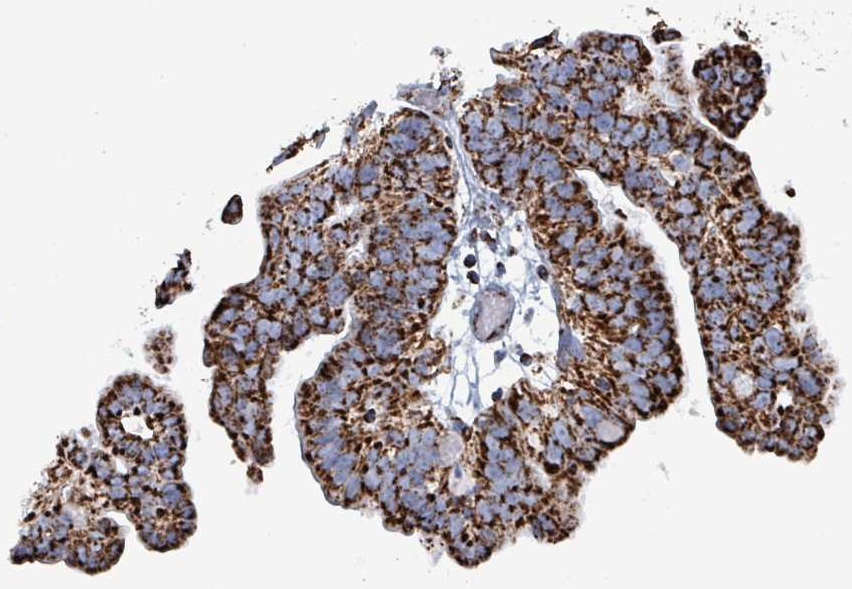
{"staining": {"intensity": "strong", "quantity": ">75%", "location": "cytoplasmic/membranous"}, "tissue": "ovarian cancer", "cell_type": "Tumor cells", "image_type": "cancer", "snomed": [{"axis": "morphology", "description": "Cystadenocarcinoma, serous, NOS"}, {"axis": "topography", "description": "Ovary"}], "caption": "This image reveals immunohistochemistry (IHC) staining of ovarian cancer (serous cystadenocarcinoma), with high strong cytoplasmic/membranous positivity in approximately >75% of tumor cells.", "gene": "IDH3B", "patient": {"sex": "female", "age": 56}}